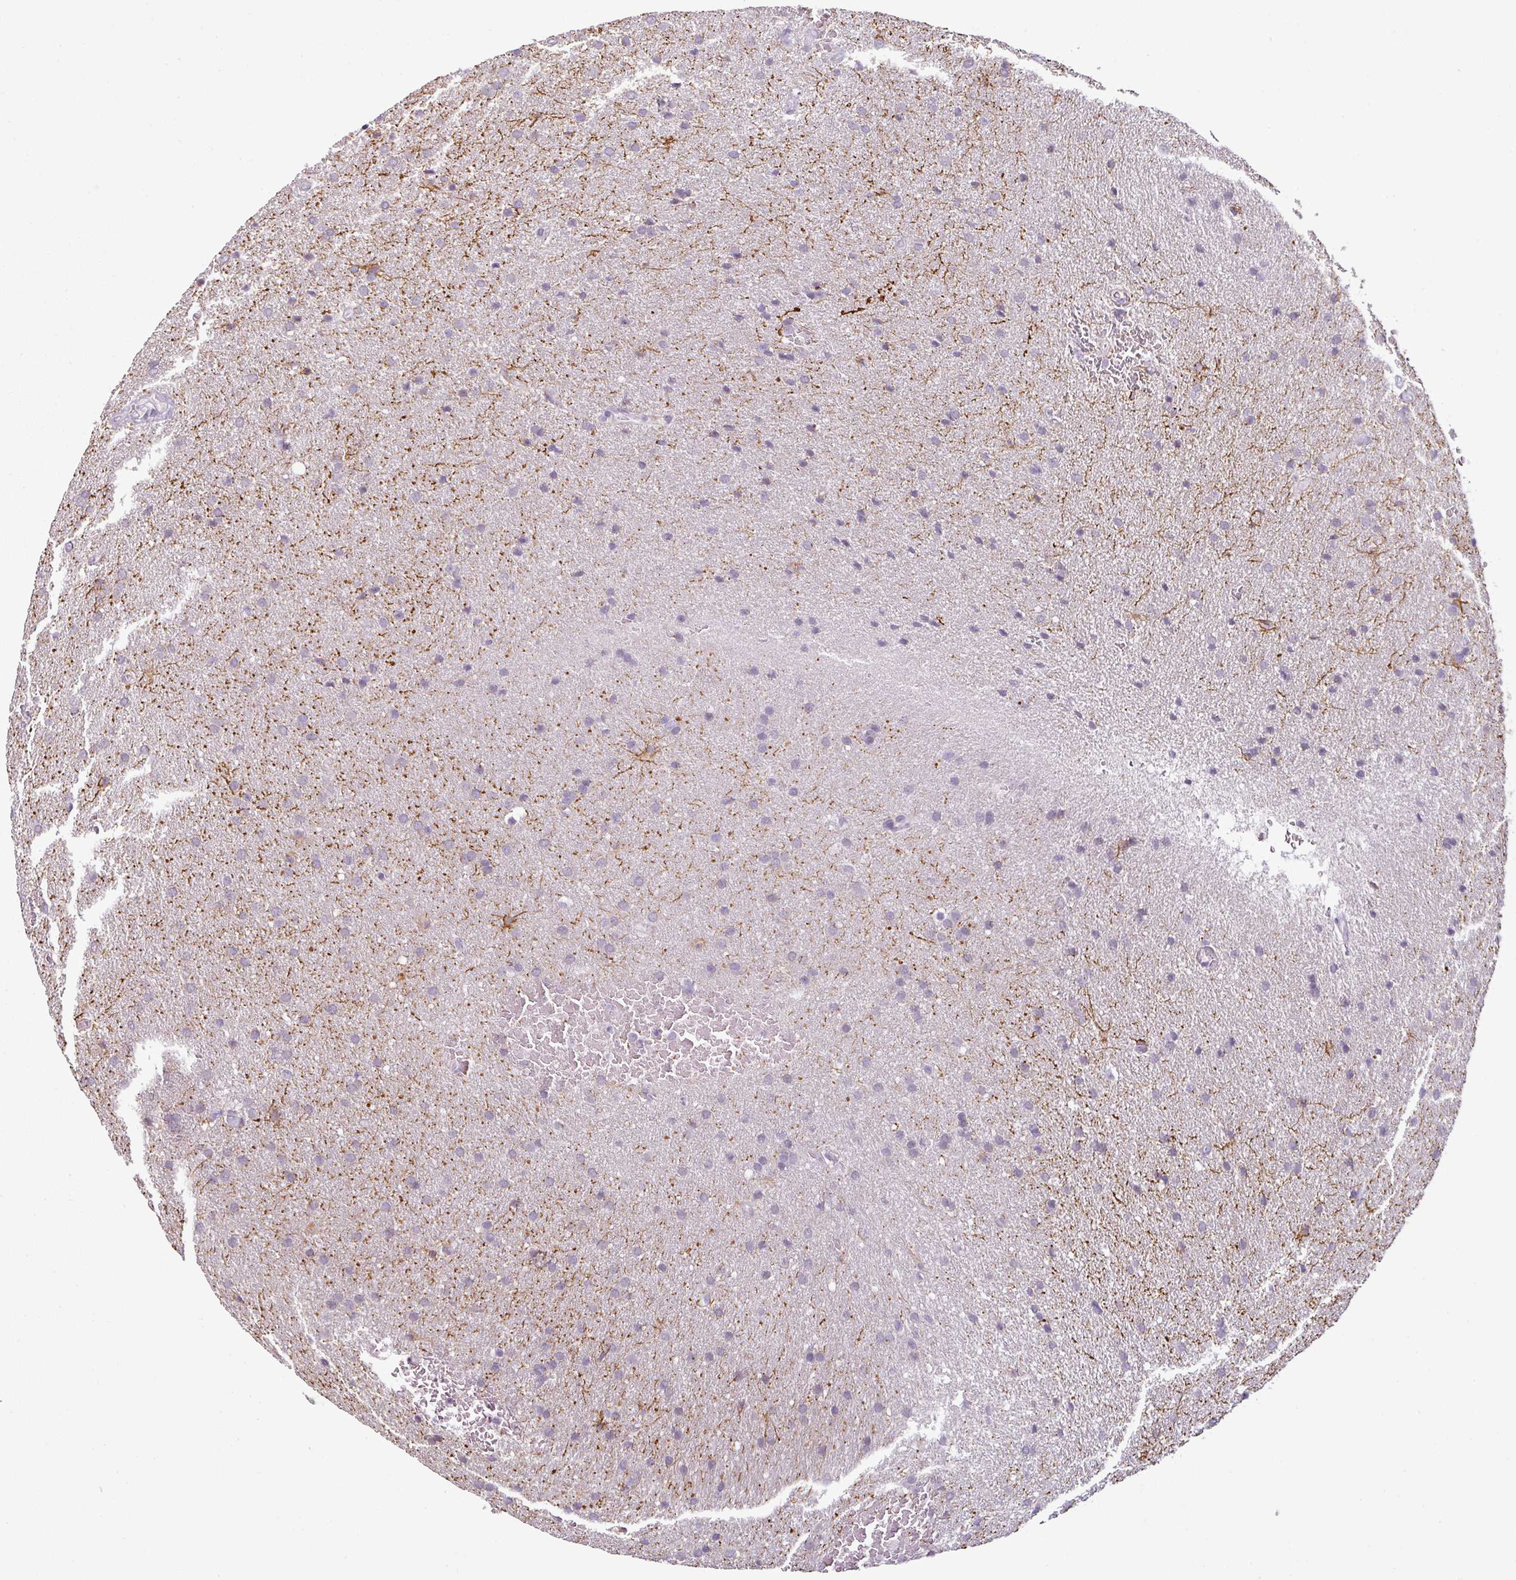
{"staining": {"intensity": "negative", "quantity": "none", "location": "none"}, "tissue": "glioma", "cell_type": "Tumor cells", "image_type": "cancer", "snomed": [{"axis": "morphology", "description": "Glioma, malignant, Low grade"}, {"axis": "topography", "description": "Brain"}], "caption": "Tumor cells show no significant staining in low-grade glioma (malignant).", "gene": "OR52D1", "patient": {"sex": "female", "age": 32}}